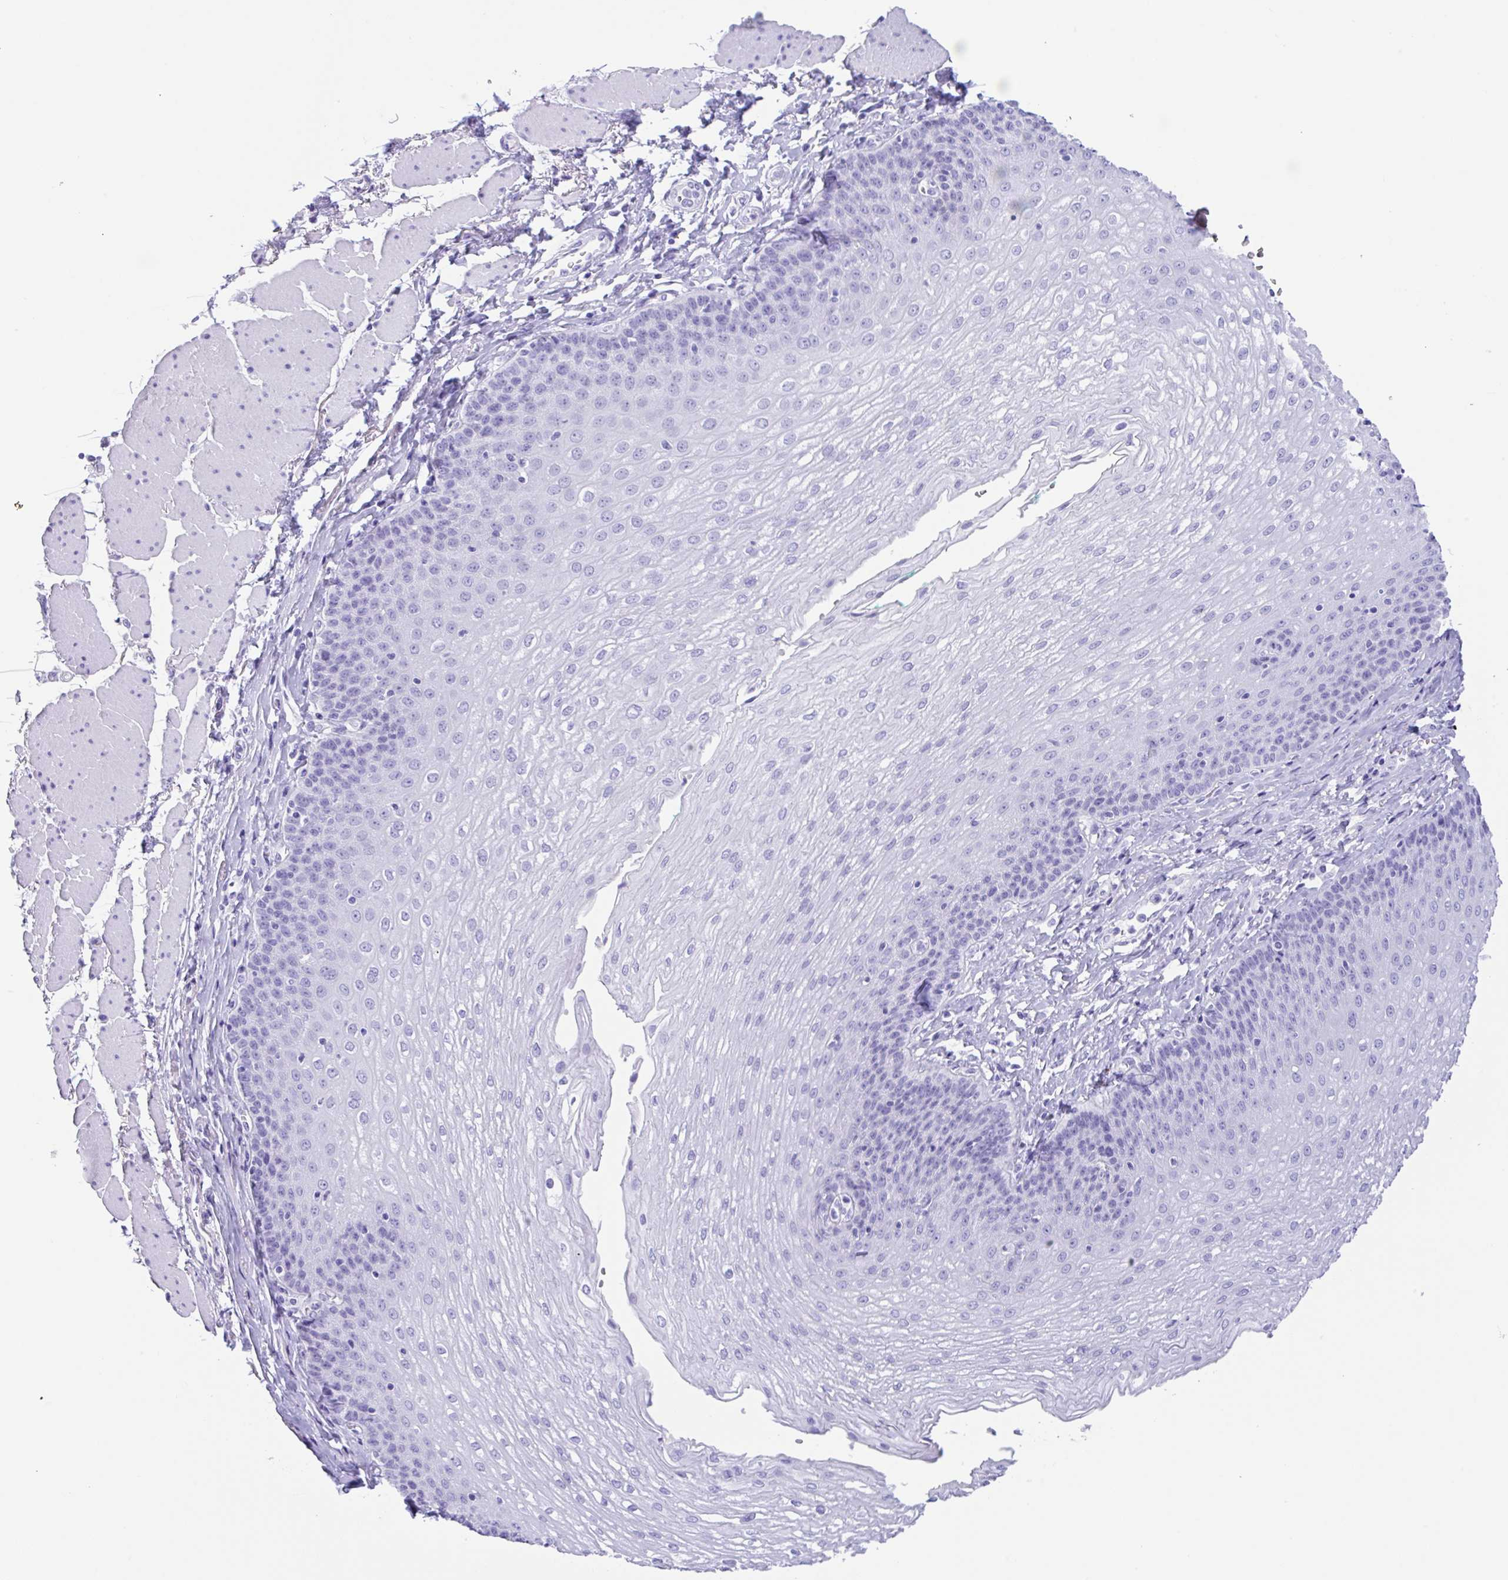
{"staining": {"intensity": "negative", "quantity": "none", "location": "none"}, "tissue": "esophagus", "cell_type": "Squamous epithelial cells", "image_type": "normal", "snomed": [{"axis": "morphology", "description": "Normal tissue, NOS"}, {"axis": "topography", "description": "Esophagus"}], "caption": "Immunohistochemistry (IHC) histopathology image of normal esophagus: human esophagus stained with DAB (3,3'-diaminobenzidine) exhibits no significant protein staining in squamous epithelial cells.", "gene": "CPA1", "patient": {"sex": "female", "age": 81}}